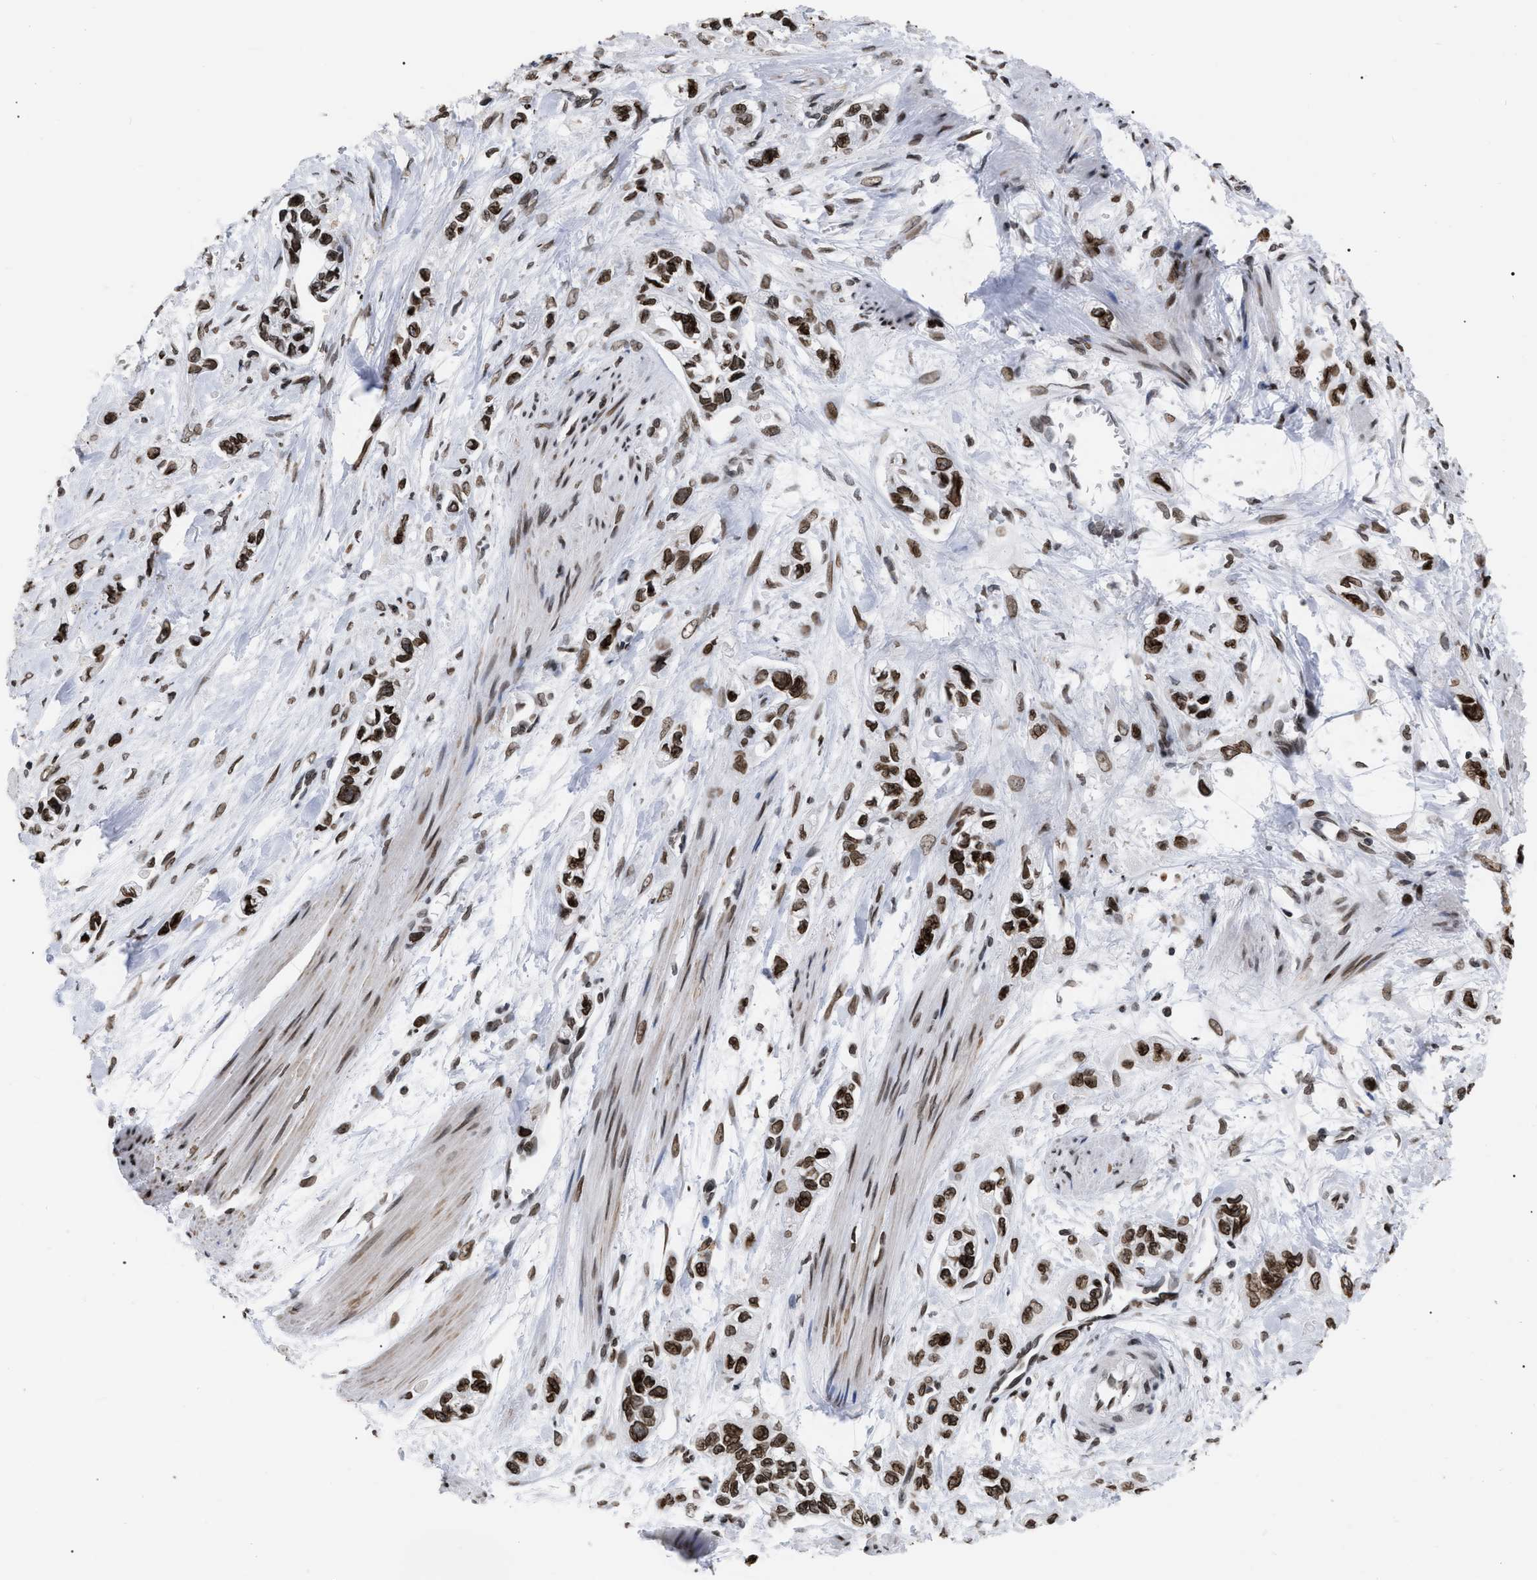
{"staining": {"intensity": "strong", "quantity": ">75%", "location": "cytoplasmic/membranous,nuclear"}, "tissue": "pancreatic cancer", "cell_type": "Tumor cells", "image_type": "cancer", "snomed": [{"axis": "morphology", "description": "Adenocarcinoma, NOS"}, {"axis": "topography", "description": "Pancreas"}], "caption": "Adenocarcinoma (pancreatic) stained with a protein marker reveals strong staining in tumor cells.", "gene": "TPR", "patient": {"sex": "male", "age": 74}}